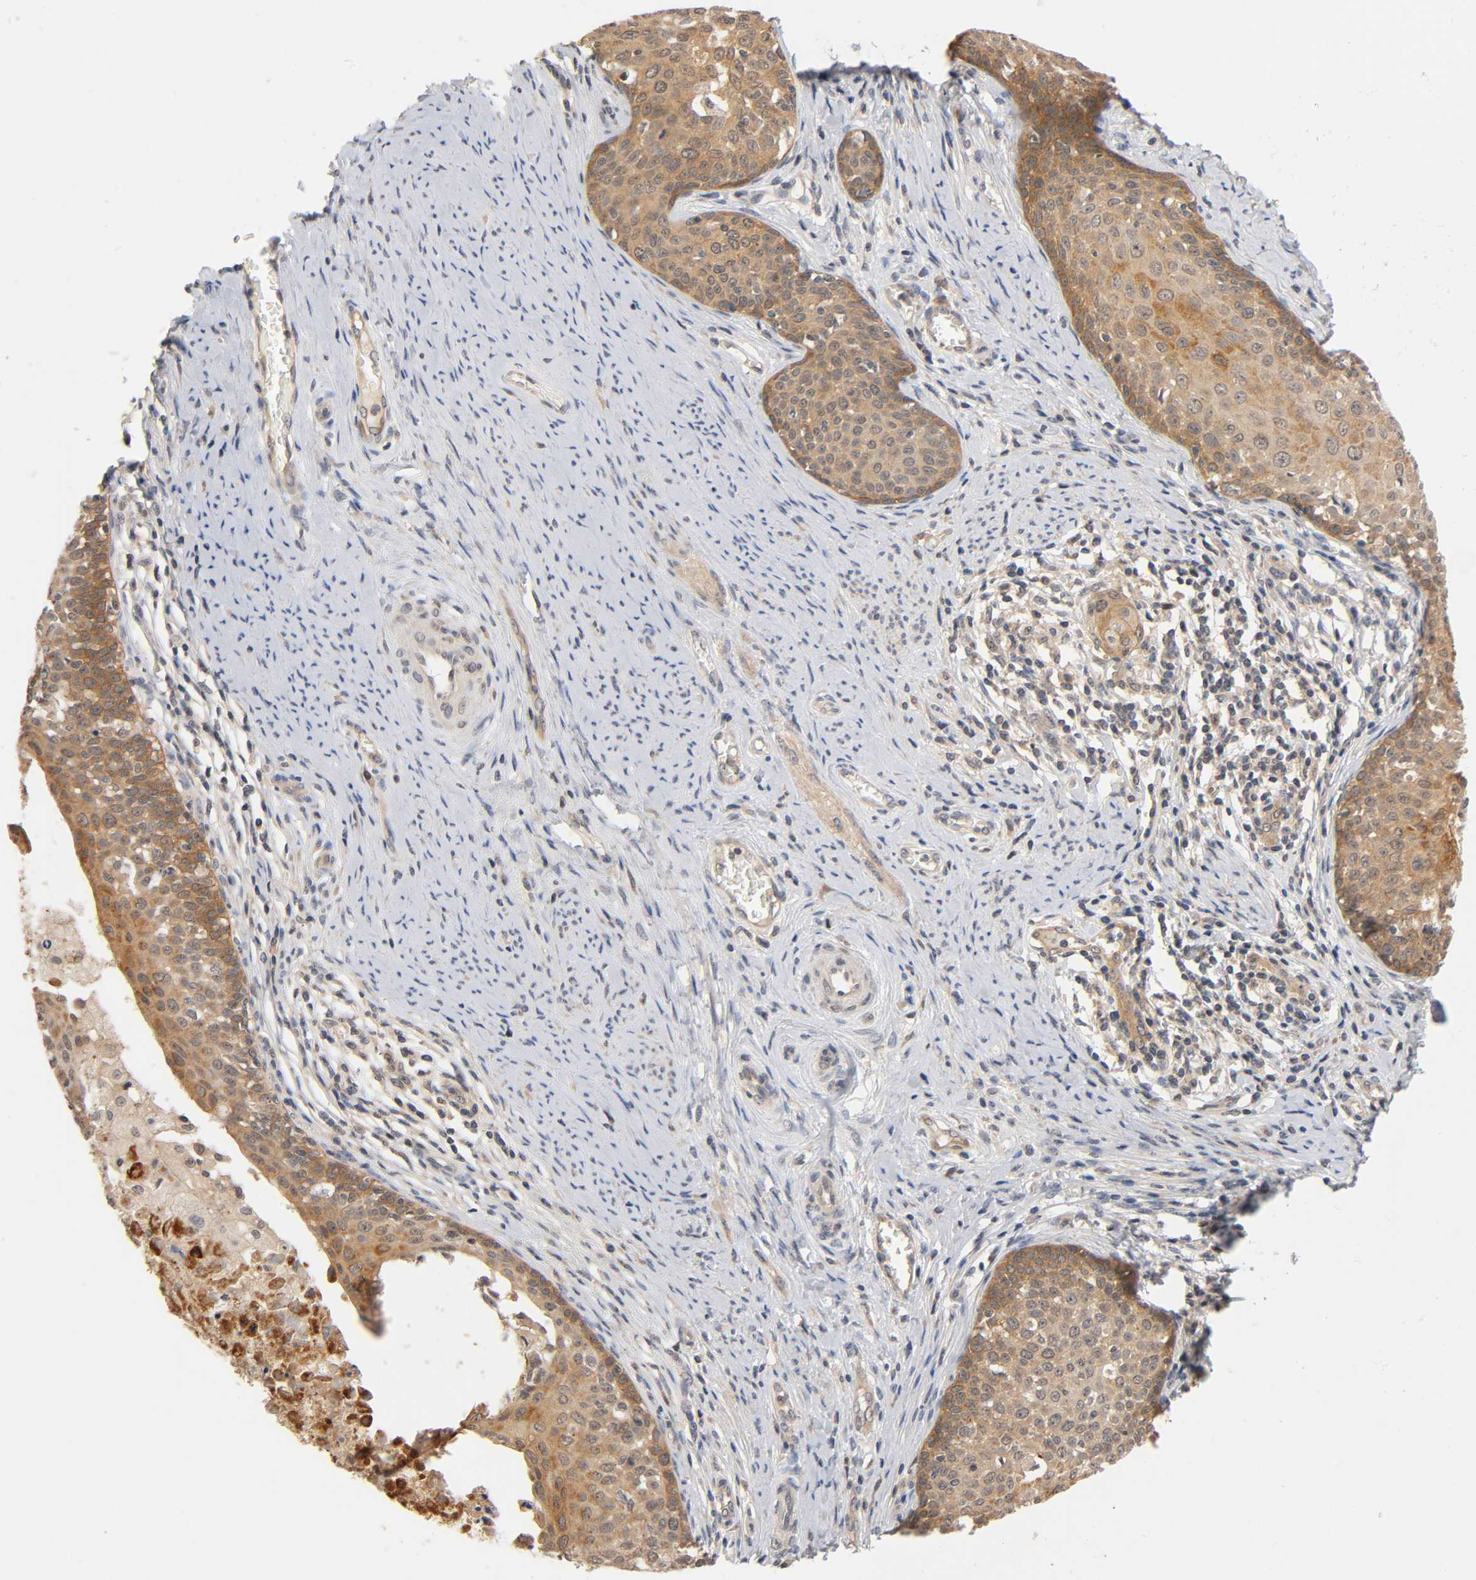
{"staining": {"intensity": "moderate", "quantity": ">75%", "location": "cytoplasmic/membranous"}, "tissue": "cervical cancer", "cell_type": "Tumor cells", "image_type": "cancer", "snomed": [{"axis": "morphology", "description": "Squamous cell carcinoma, NOS"}, {"axis": "morphology", "description": "Adenocarcinoma, NOS"}, {"axis": "topography", "description": "Cervix"}], "caption": "Tumor cells reveal medium levels of moderate cytoplasmic/membranous positivity in about >75% of cells in cervical squamous cell carcinoma.", "gene": "PRKAB1", "patient": {"sex": "female", "age": 52}}